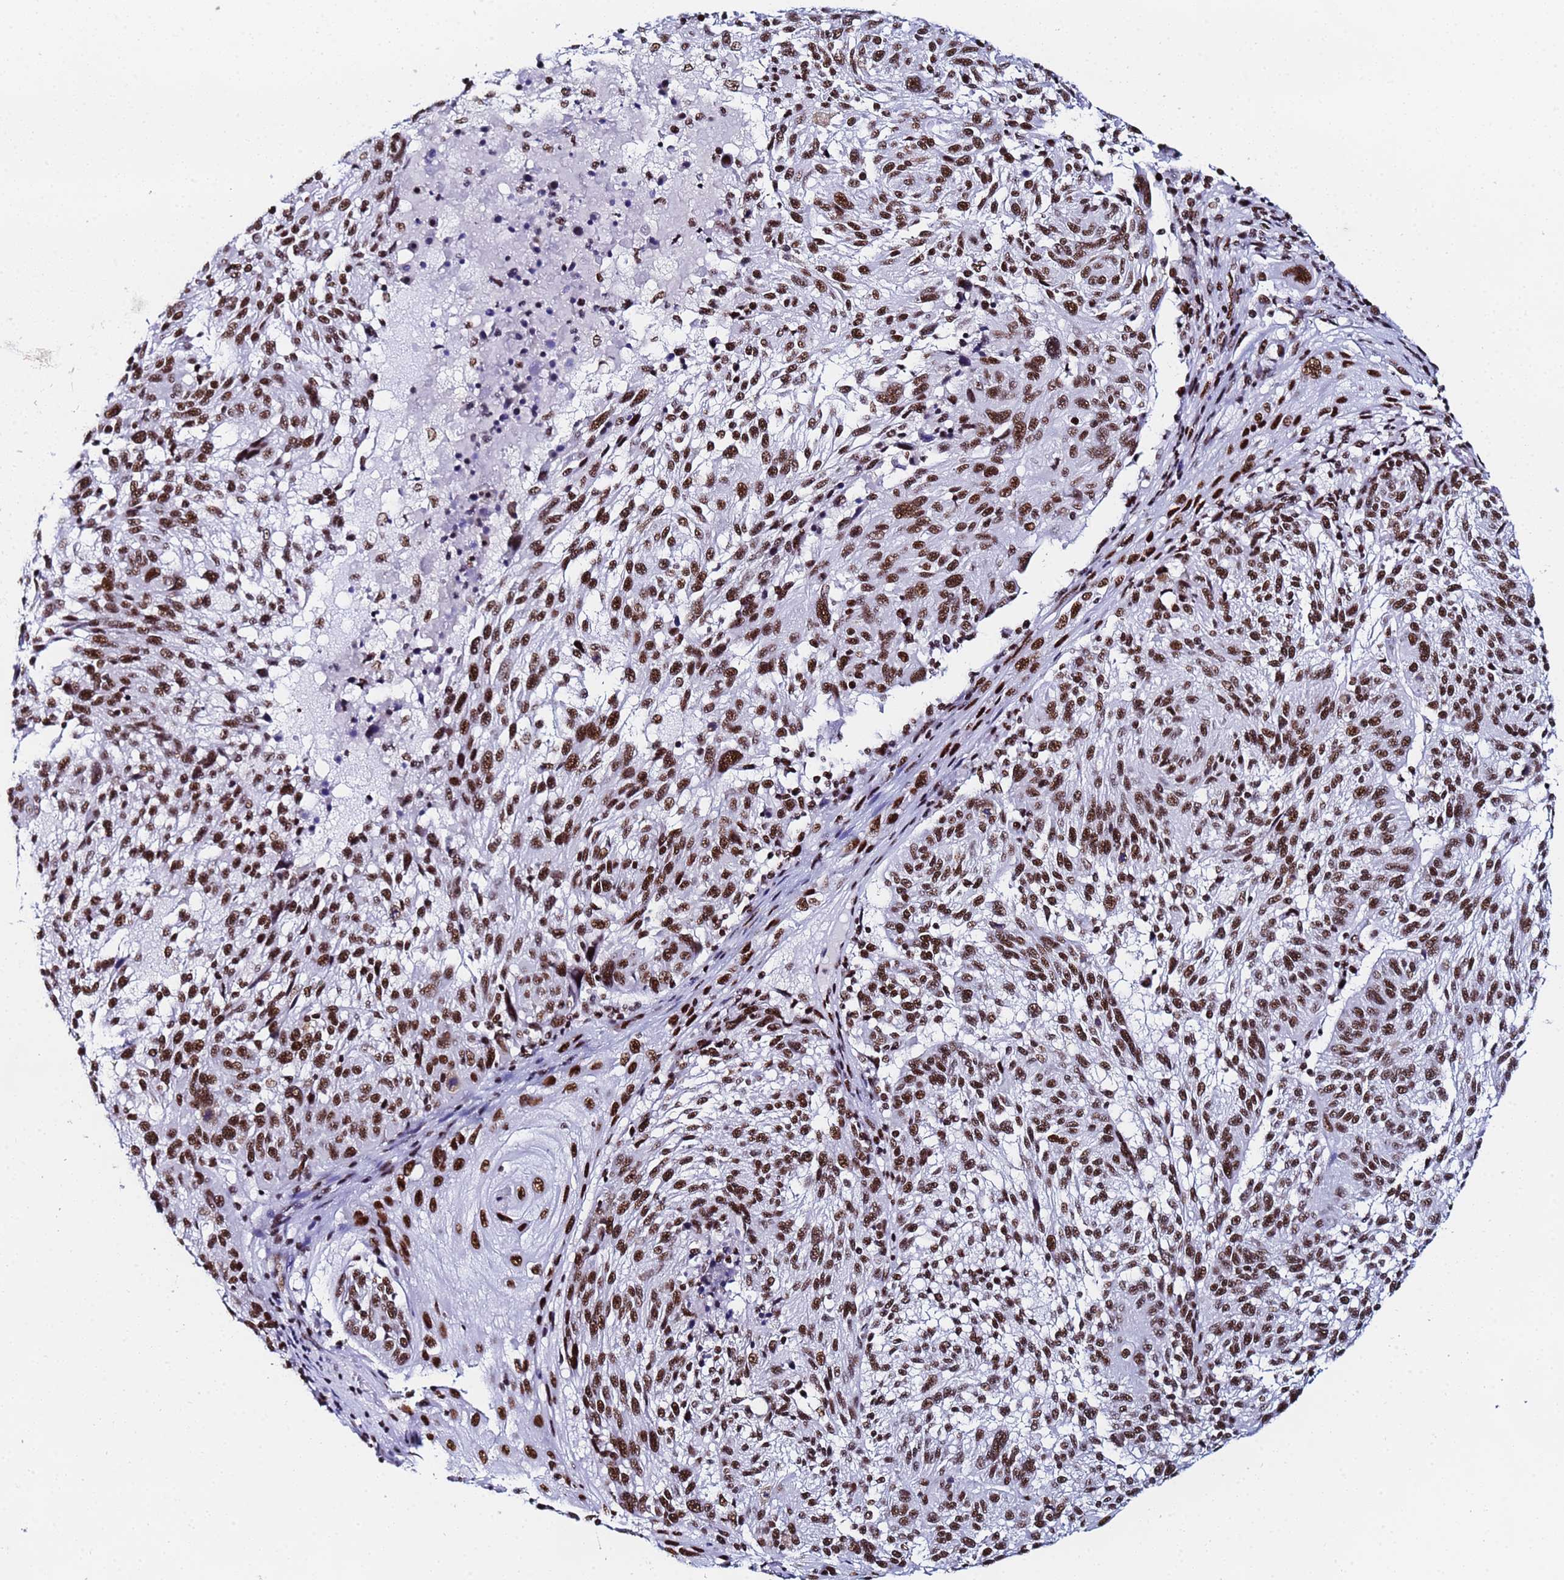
{"staining": {"intensity": "strong", "quantity": ">75%", "location": "nuclear"}, "tissue": "melanoma", "cell_type": "Tumor cells", "image_type": "cancer", "snomed": [{"axis": "morphology", "description": "Malignant melanoma, NOS"}, {"axis": "topography", "description": "Skin"}], "caption": "Melanoma stained with a brown dye shows strong nuclear positive positivity in approximately >75% of tumor cells.", "gene": "SNRPA1", "patient": {"sex": "male", "age": 53}}